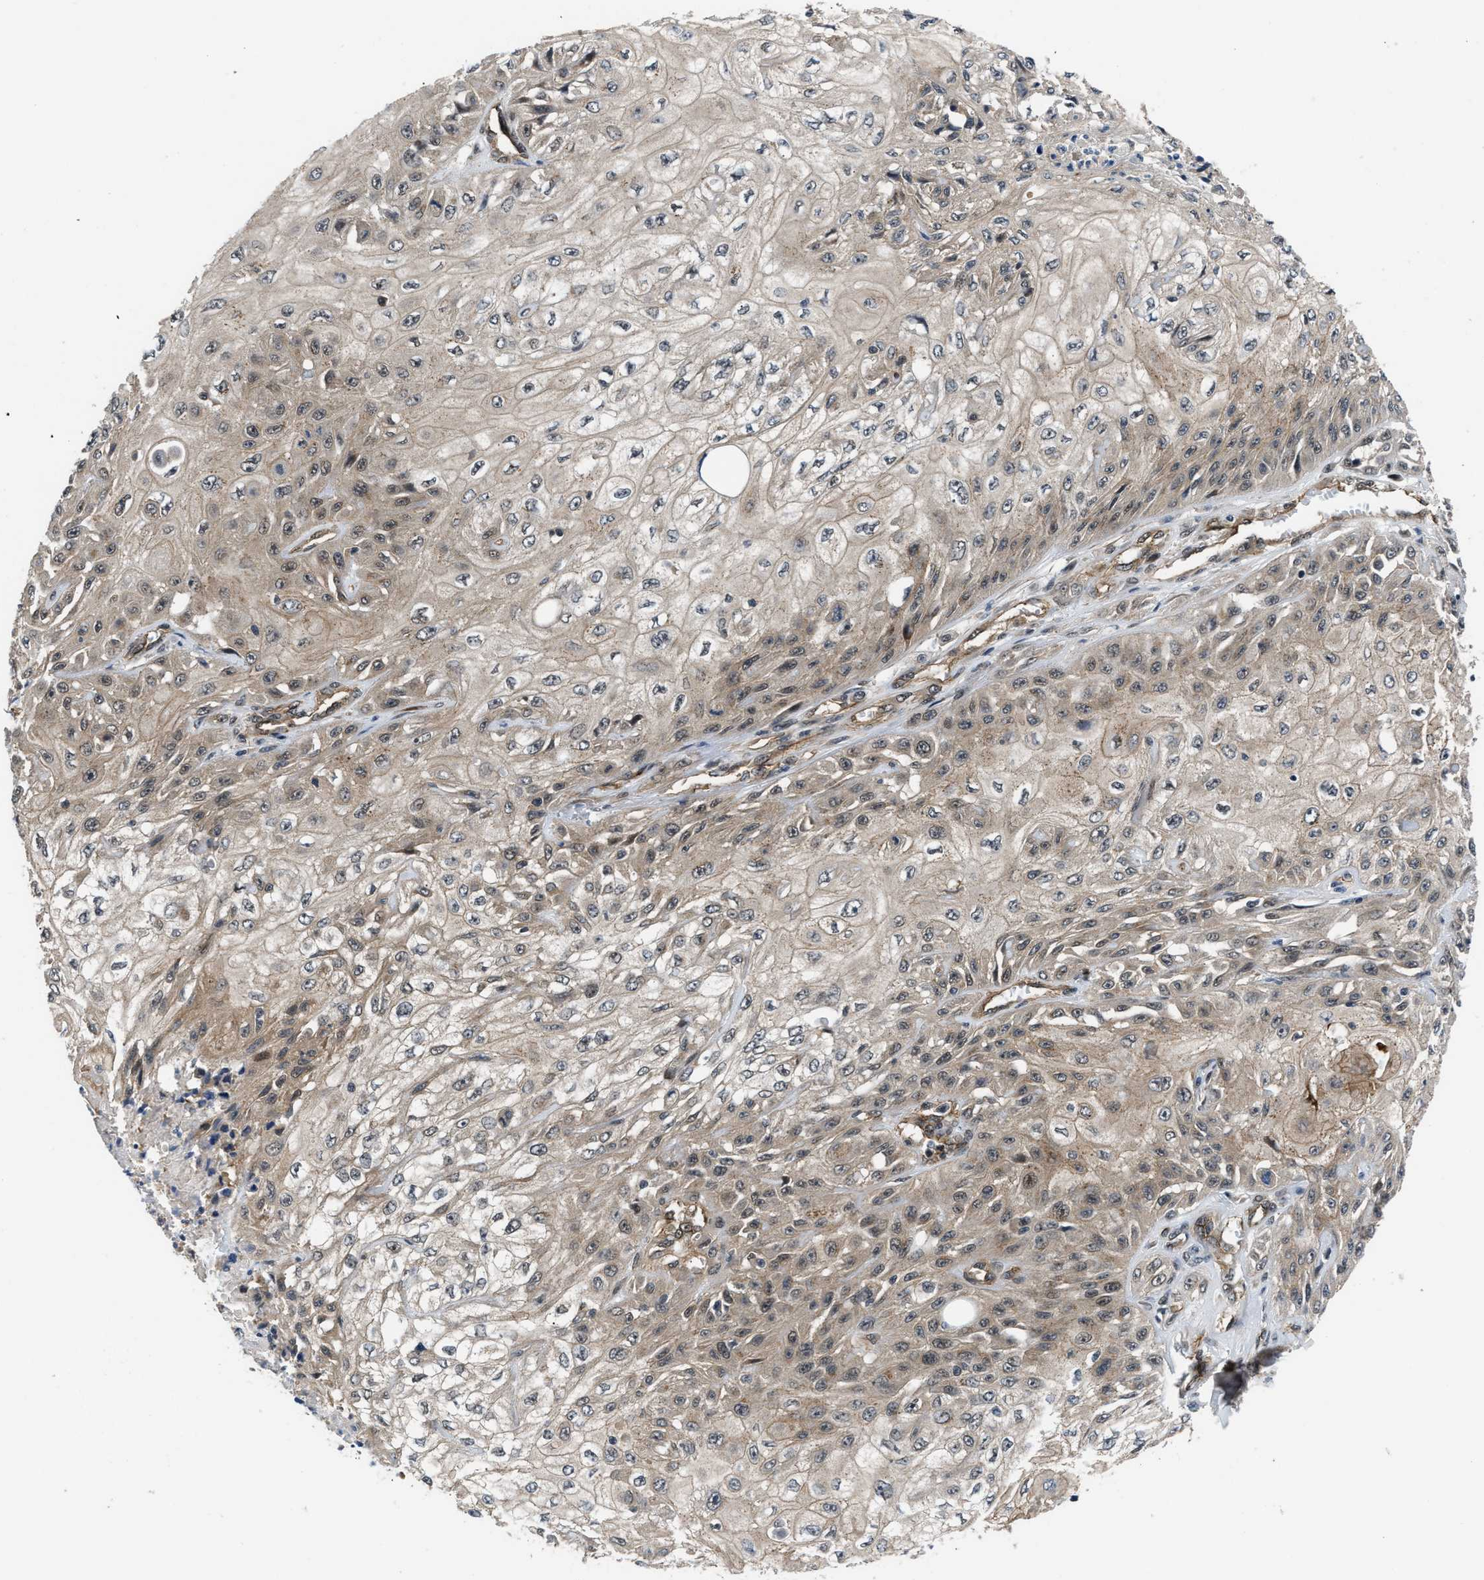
{"staining": {"intensity": "weak", "quantity": "<25%", "location": "cytoplasmic/membranous,nuclear"}, "tissue": "skin cancer", "cell_type": "Tumor cells", "image_type": "cancer", "snomed": [{"axis": "morphology", "description": "Squamous cell carcinoma, NOS"}, {"axis": "morphology", "description": "Squamous cell carcinoma, metastatic, NOS"}, {"axis": "topography", "description": "Skin"}, {"axis": "topography", "description": "Lymph node"}], "caption": "Protein analysis of skin metastatic squamous cell carcinoma demonstrates no significant positivity in tumor cells.", "gene": "COPS2", "patient": {"sex": "male", "age": 75}}